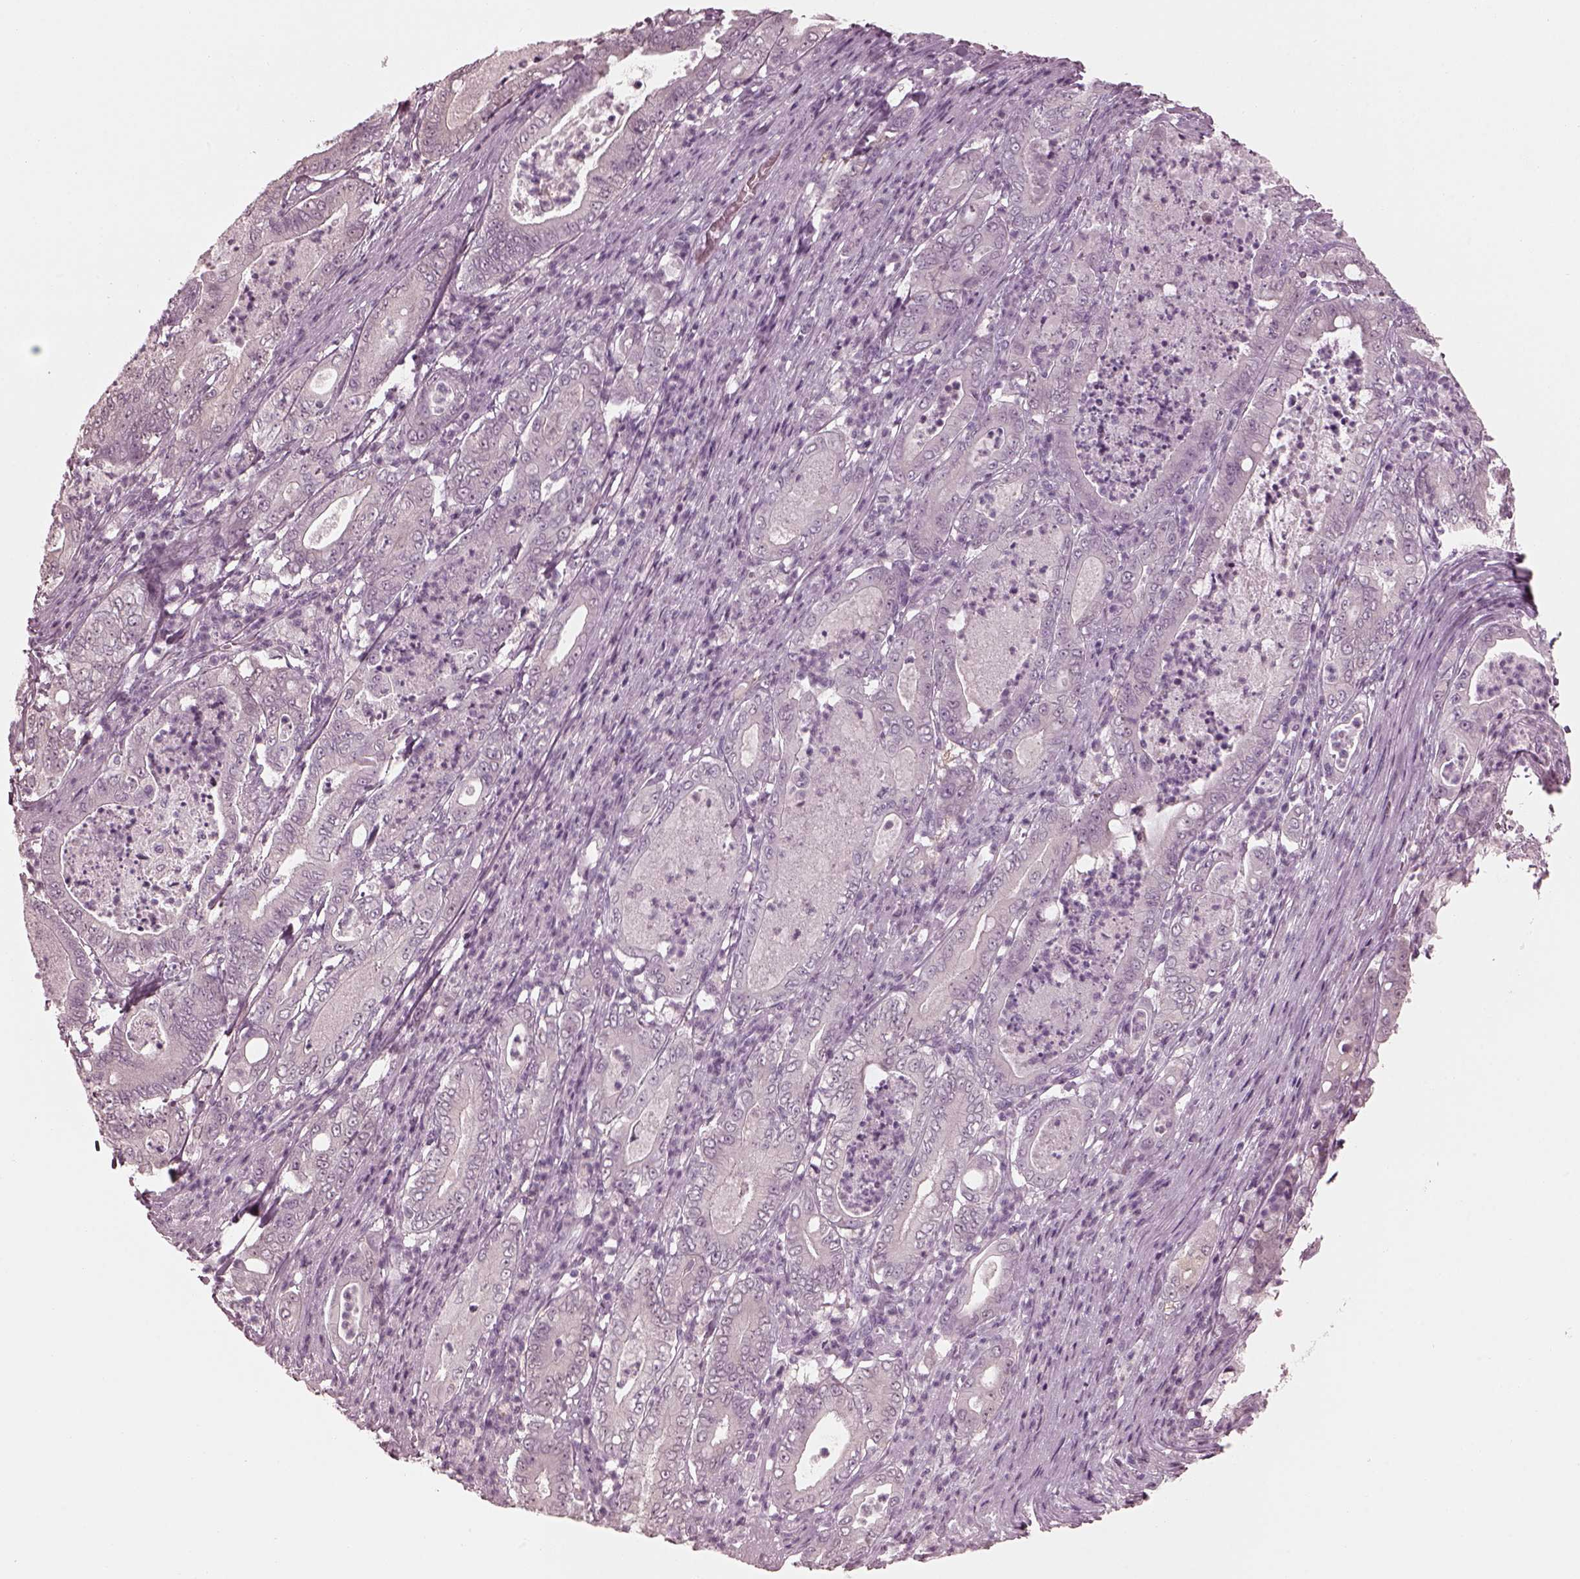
{"staining": {"intensity": "negative", "quantity": "none", "location": "none"}, "tissue": "pancreatic cancer", "cell_type": "Tumor cells", "image_type": "cancer", "snomed": [{"axis": "morphology", "description": "Adenocarcinoma, NOS"}, {"axis": "topography", "description": "Pancreas"}], "caption": "Micrograph shows no protein positivity in tumor cells of pancreatic adenocarcinoma tissue.", "gene": "C2orf81", "patient": {"sex": "male", "age": 71}}